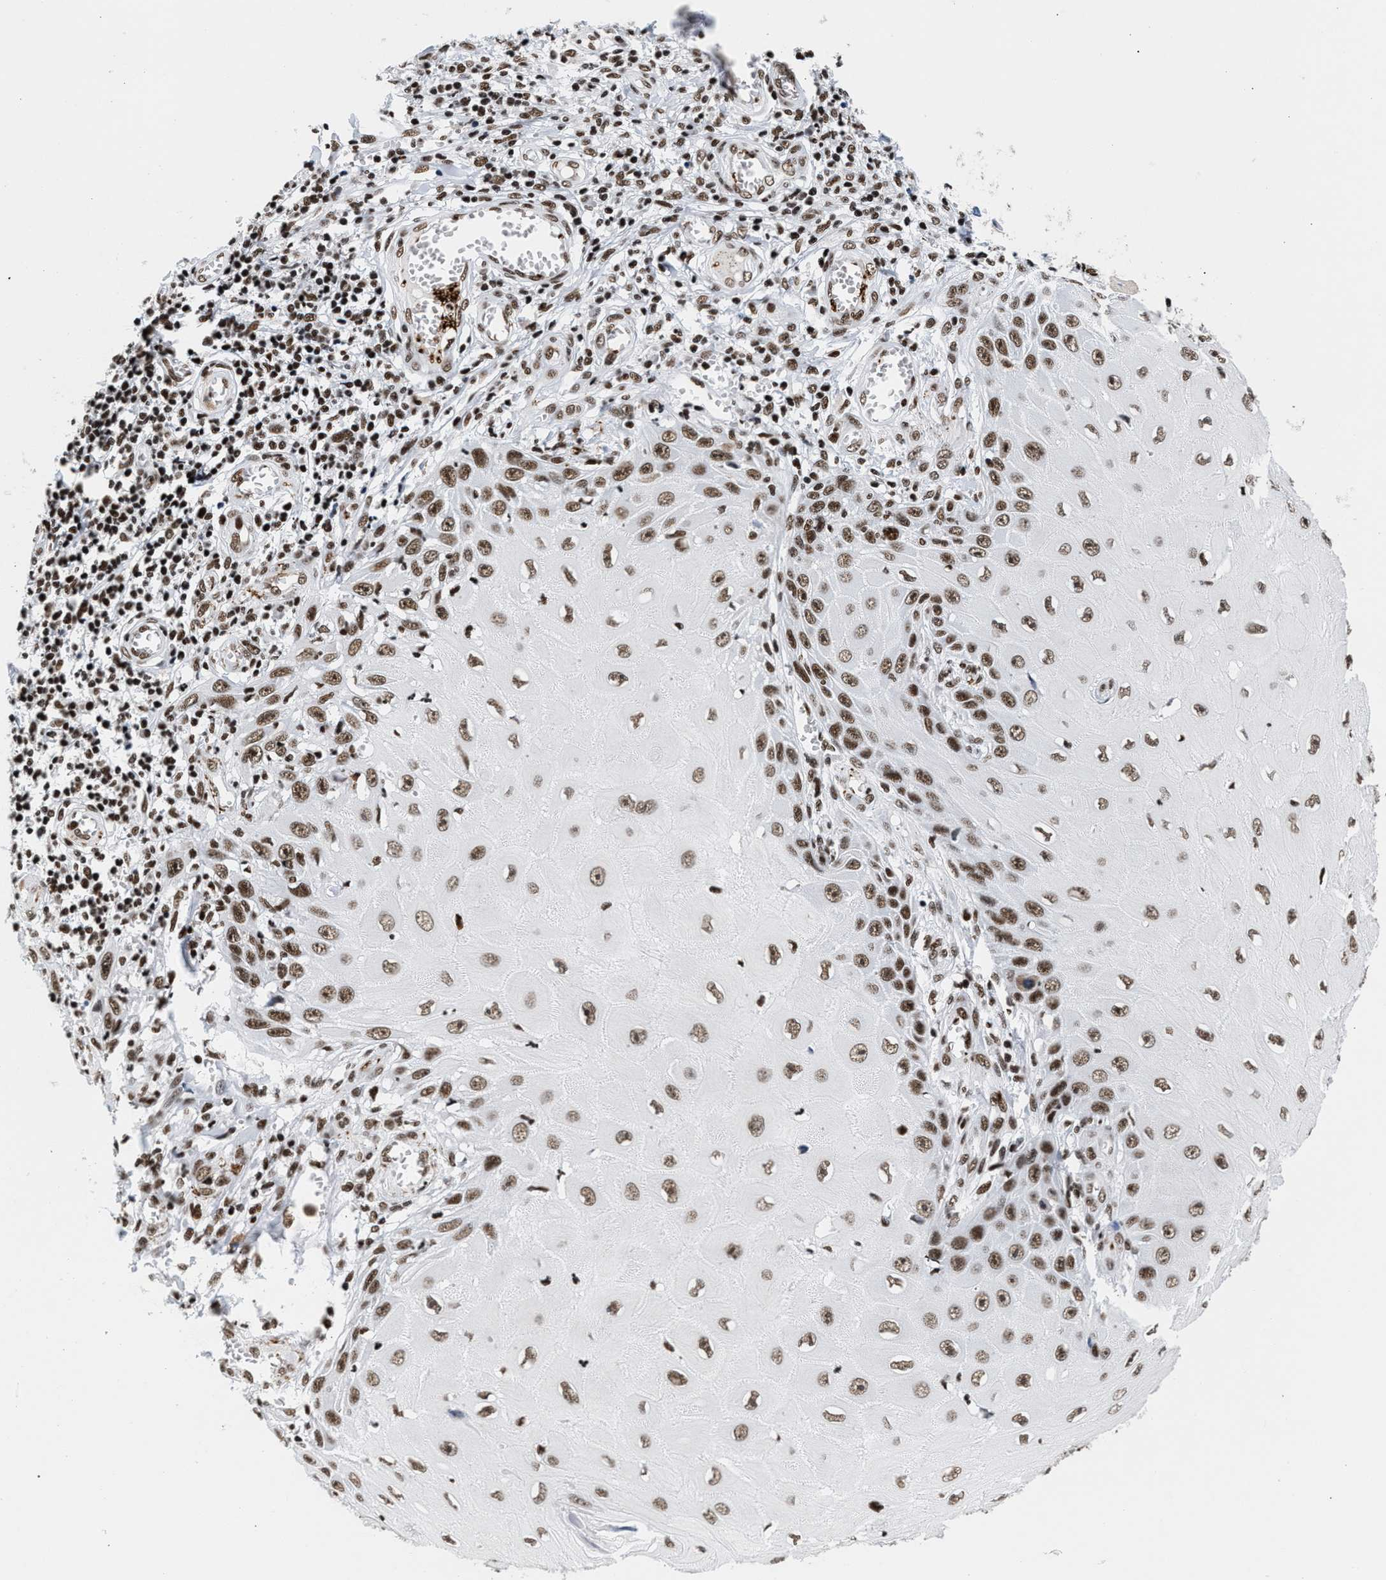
{"staining": {"intensity": "moderate", "quantity": "25%-75%", "location": "nuclear"}, "tissue": "skin cancer", "cell_type": "Tumor cells", "image_type": "cancer", "snomed": [{"axis": "morphology", "description": "Squamous cell carcinoma, NOS"}, {"axis": "topography", "description": "Skin"}], "caption": "Protein staining of skin squamous cell carcinoma tissue displays moderate nuclear positivity in approximately 25%-75% of tumor cells.", "gene": "RAD21", "patient": {"sex": "female", "age": 73}}